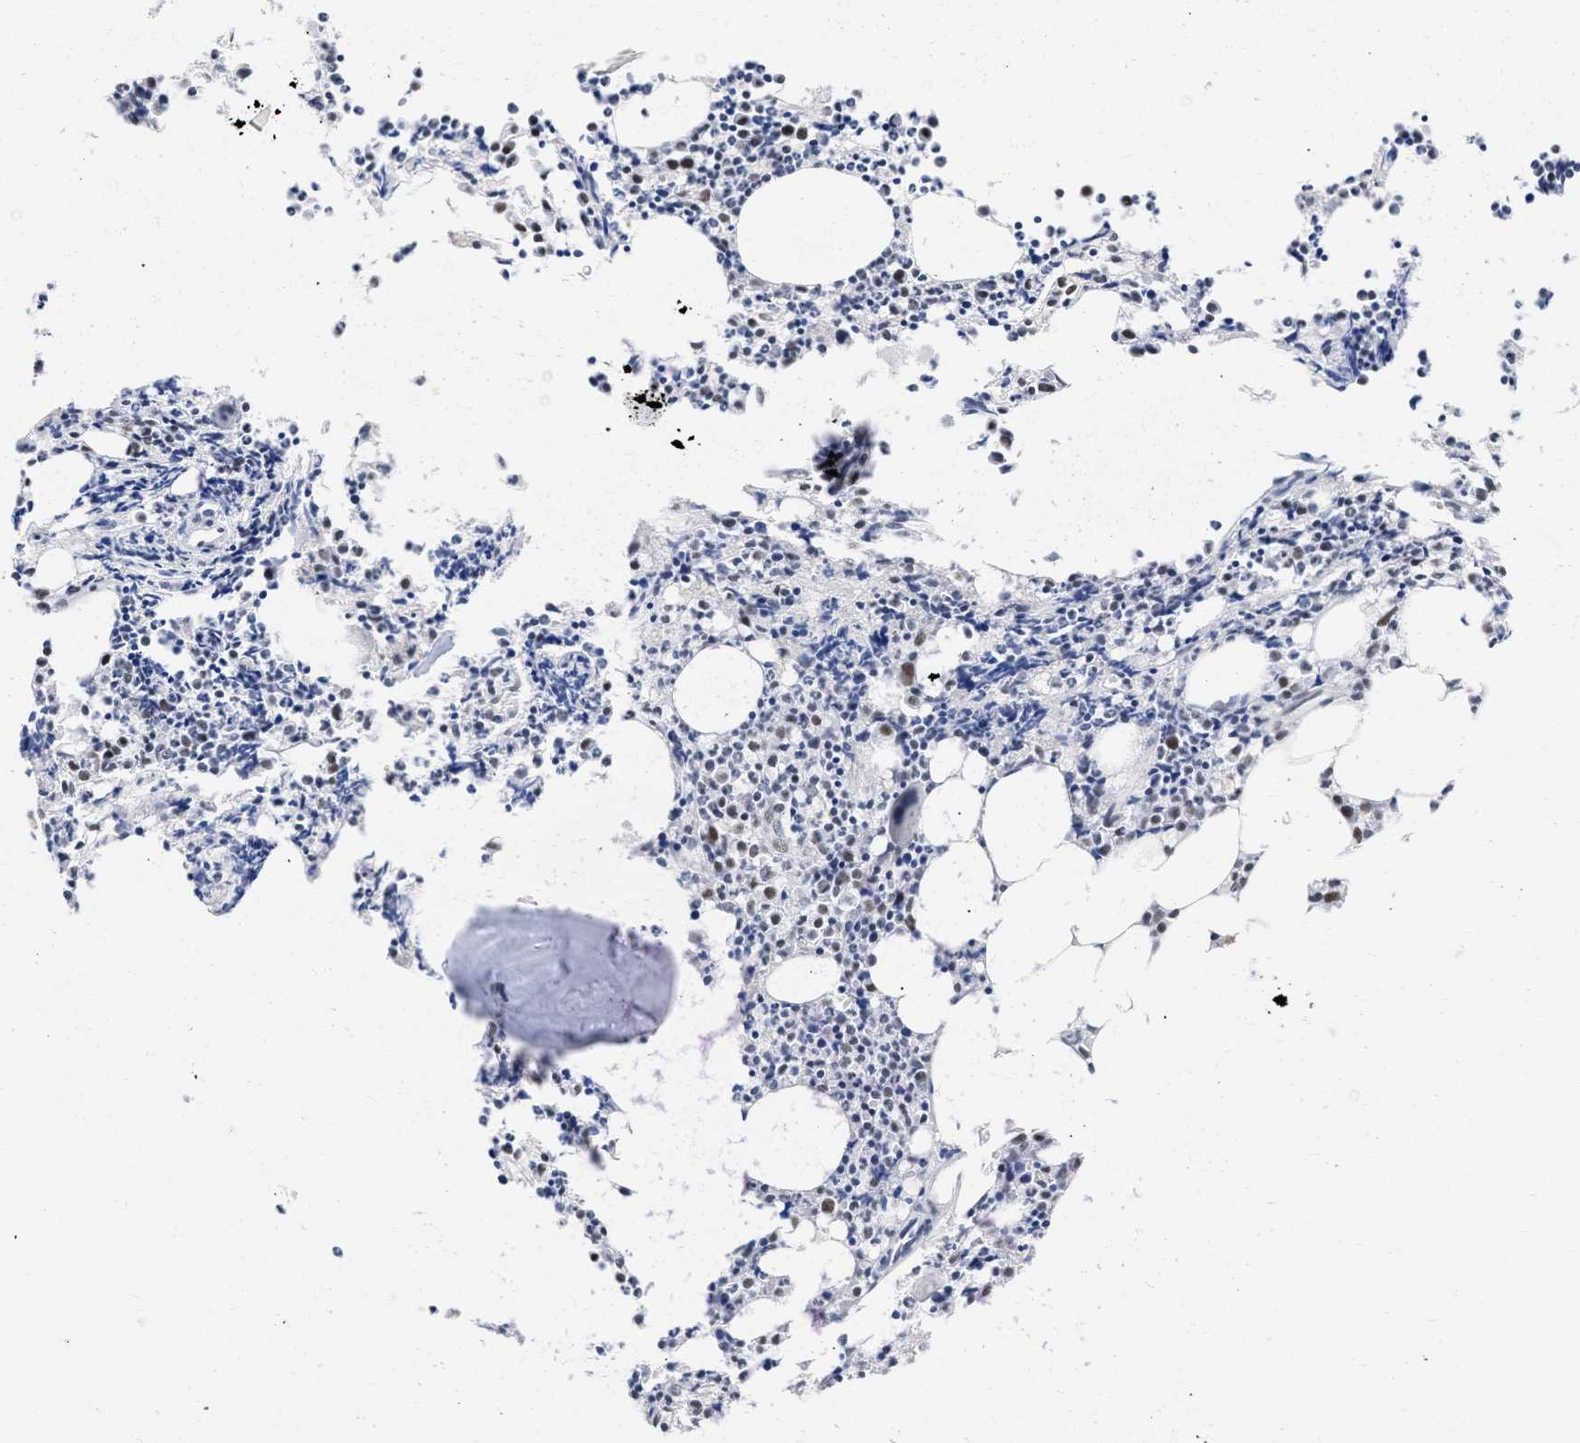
{"staining": {"intensity": "strong", "quantity": "25%-75%", "location": "nuclear"}, "tissue": "bone marrow", "cell_type": "Hematopoietic cells", "image_type": "normal", "snomed": [{"axis": "morphology", "description": "Normal tissue, NOS"}, {"axis": "morphology", "description": "Inflammation, NOS"}, {"axis": "topography", "description": "Bone marrow"}], "caption": "Benign bone marrow was stained to show a protein in brown. There is high levels of strong nuclear positivity in approximately 25%-75% of hematopoietic cells.", "gene": "DDX41", "patient": {"sex": "female", "age": 53}}